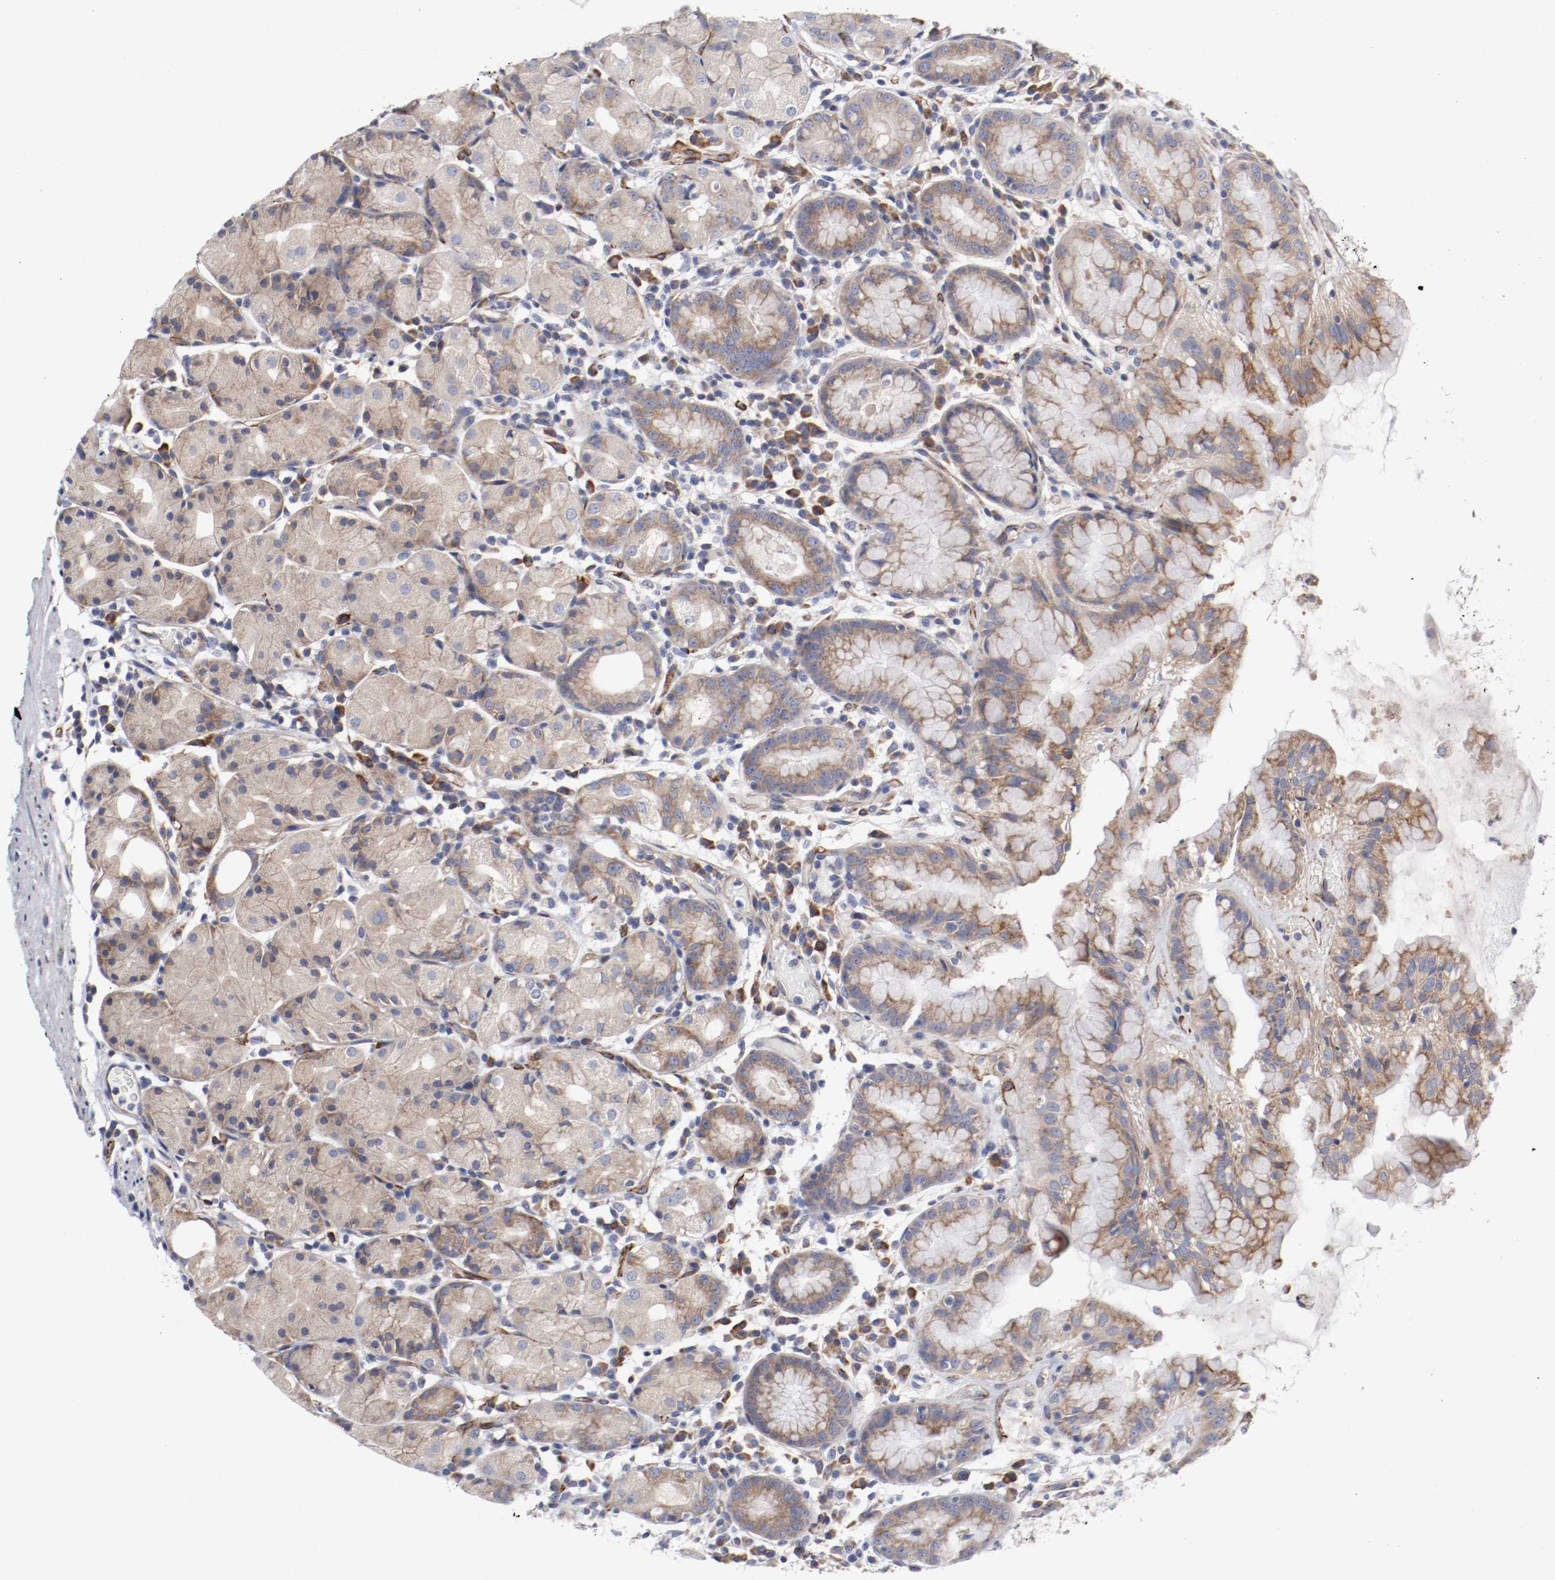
{"staining": {"intensity": "moderate", "quantity": ">75%", "location": "cytoplasmic/membranous"}, "tissue": "stomach", "cell_type": "Glandular cells", "image_type": "normal", "snomed": [{"axis": "morphology", "description": "Normal tissue, NOS"}, {"axis": "topography", "description": "Stomach"}, {"axis": "topography", "description": "Stomach, lower"}], "caption": "About >75% of glandular cells in unremarkable stomach show moderate cytoplasmic/membranous protein staining as visualized by brown immunohistochemical staining.", "gene": "GIT1", "patient": {"sex": "female", "age": 75}}